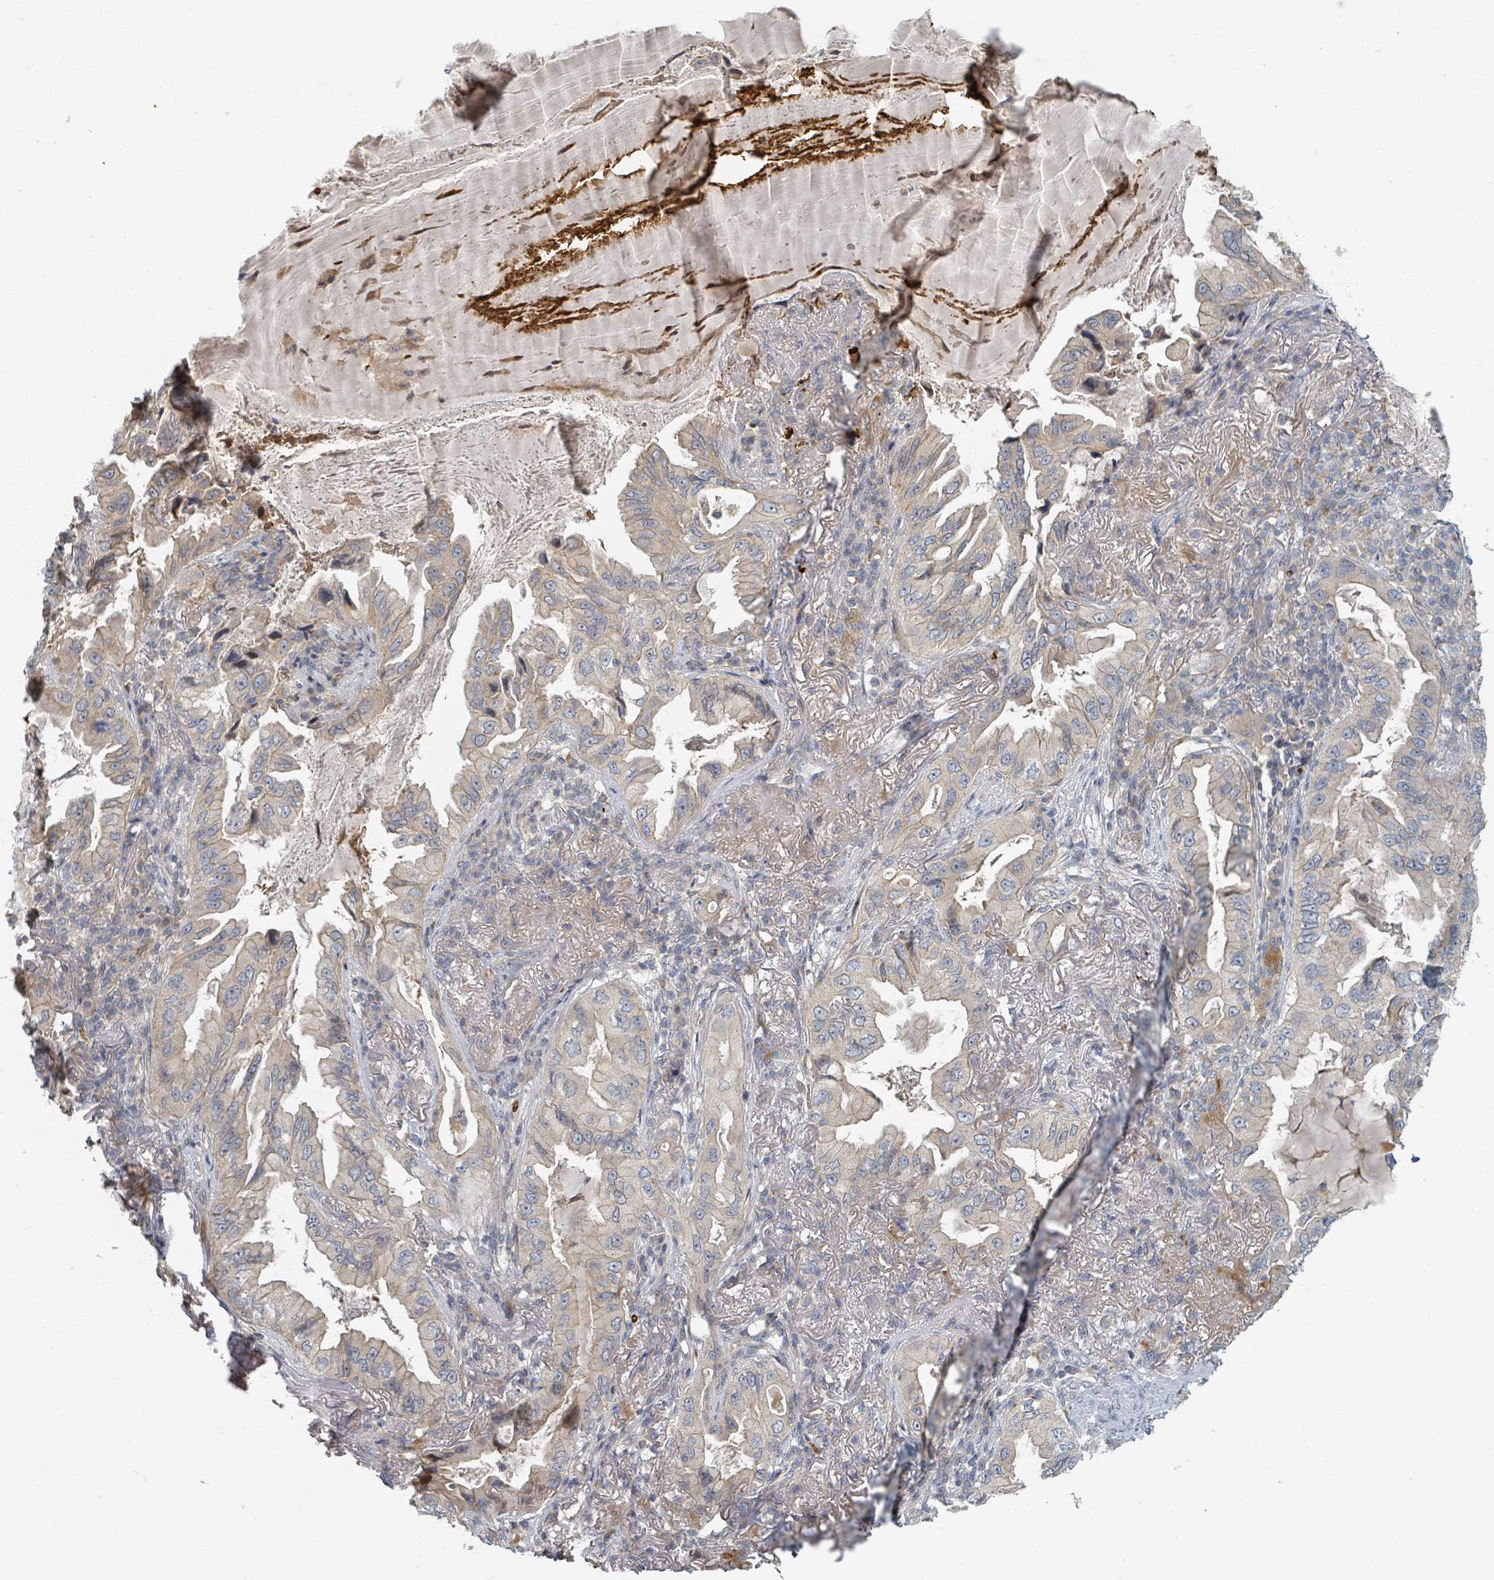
{"staining": {"intensity": "weak", "quantity": "<25%", "location": "cytoplasmic/membranous"}, "tissue": "lung cancer", "cell_type": "Tumor cells", "image_type": "cancer", "snomed": [{"axis": "morphology", "description": "Adenocarcinoma, NOS"}, {"axis": "topography", "description": "Lung"}], "caption": "Protein analysis of lung cancer (adenocarcinoma) shows no significant positivity in tumor cells.", "gene": "TRPC4AP", "patient": {"sex": "female", "age": 69}}